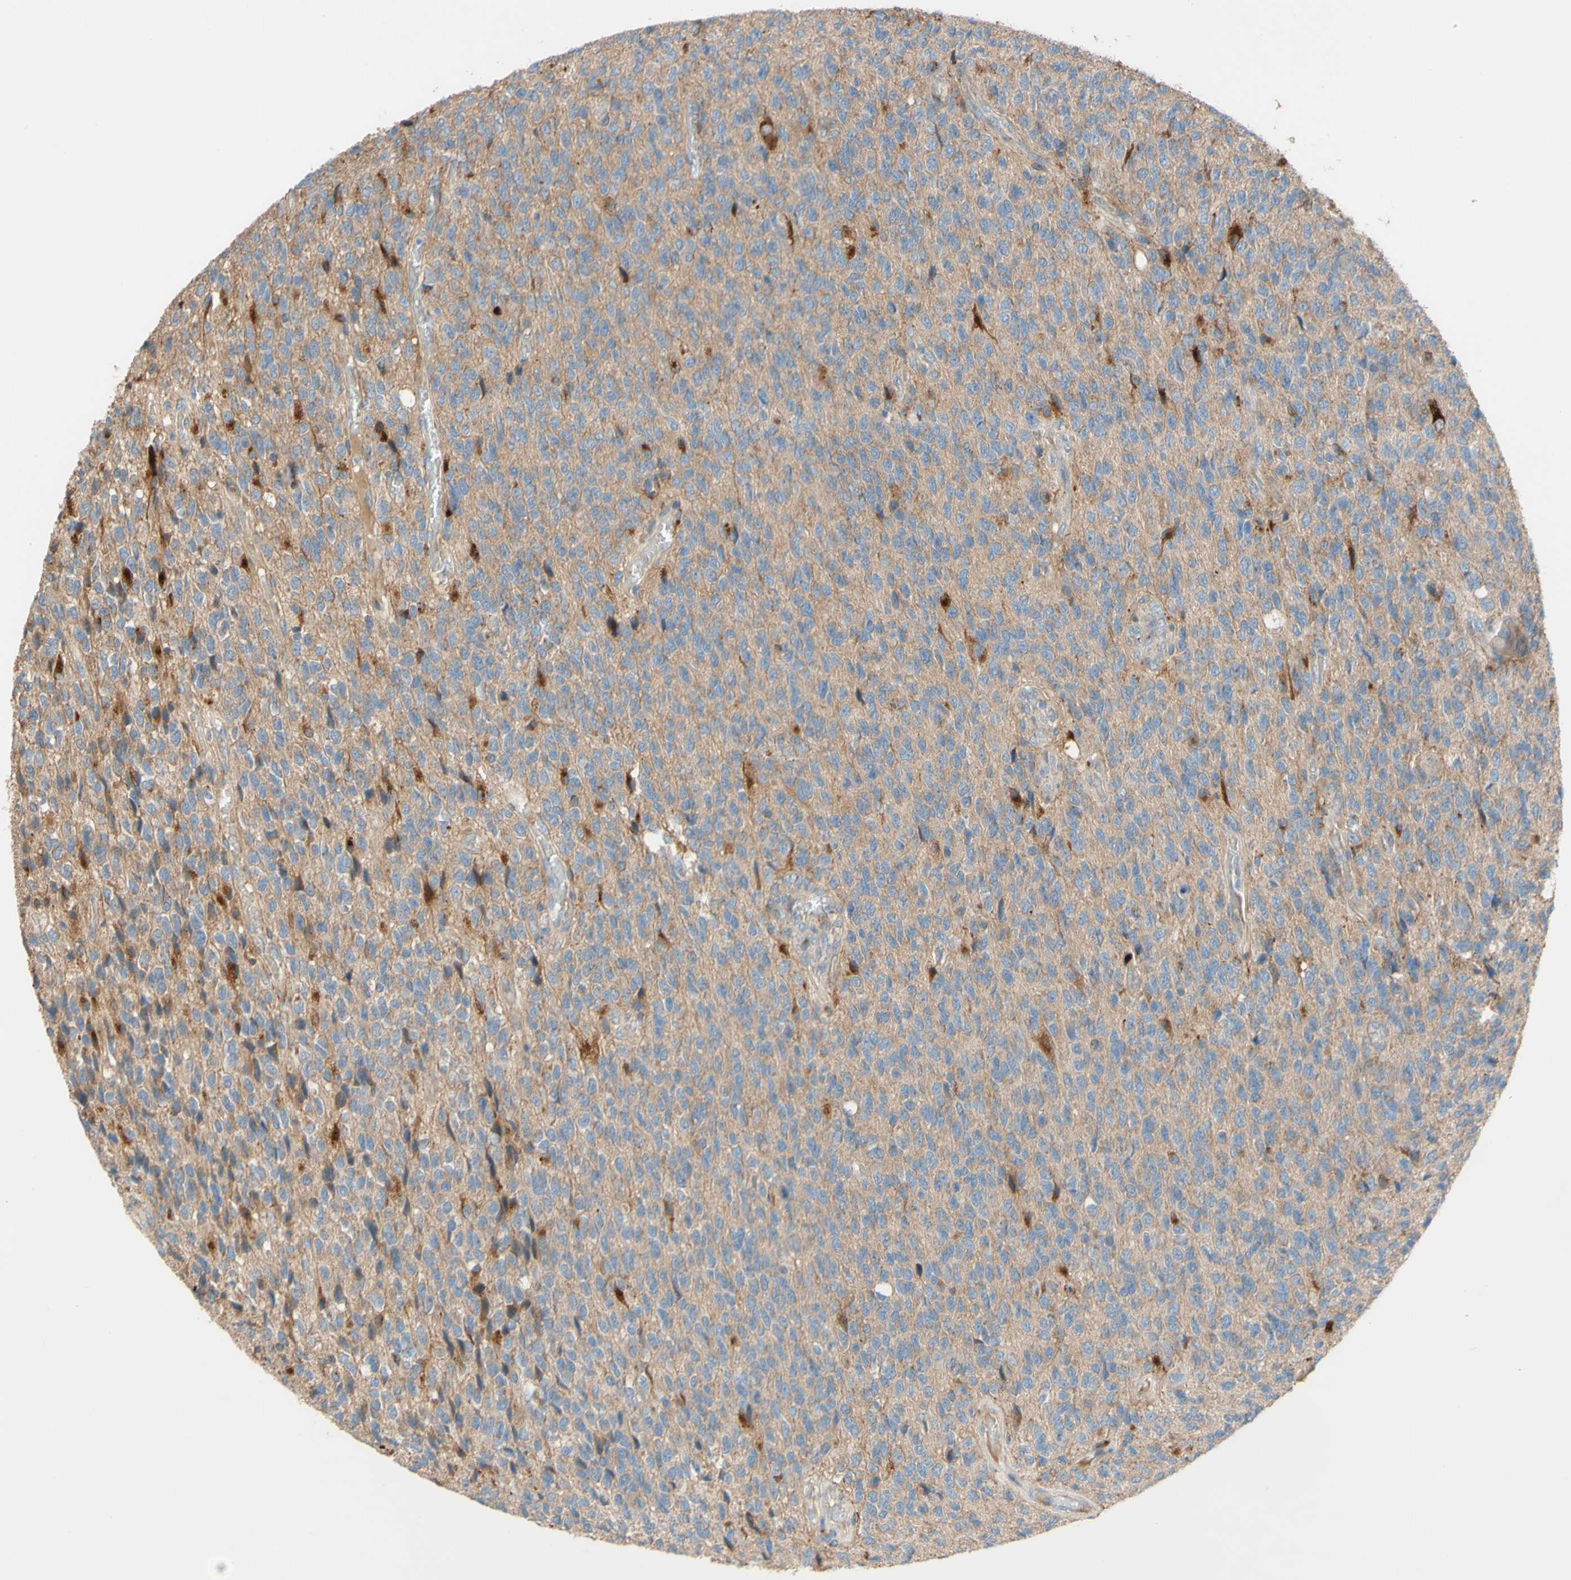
{"staining": {"intensity": "weak", "quantity": ">75%", "location": "cytoplasmic/membranous"}, "tissue": "glioma", "cell_type": "Tumor cells", "image_type": "cancer", "snomed": [{"axis": "morphology", "description": "Glioma, malignant, High grade"}, {"axis": "topography", "description": "pancreas cauda"}], "caption": "Malignant glioma (high-grade) stained with immunohistochemistry (IHC) exhibits weak cytoplasmic/membranous staining in approximately >75% of tumor cells. (DAB IHC, brown staining for protein, blue staining for nuclei).", "gene": "DKK3", "patient": {"sex": "male", "age": 60}}